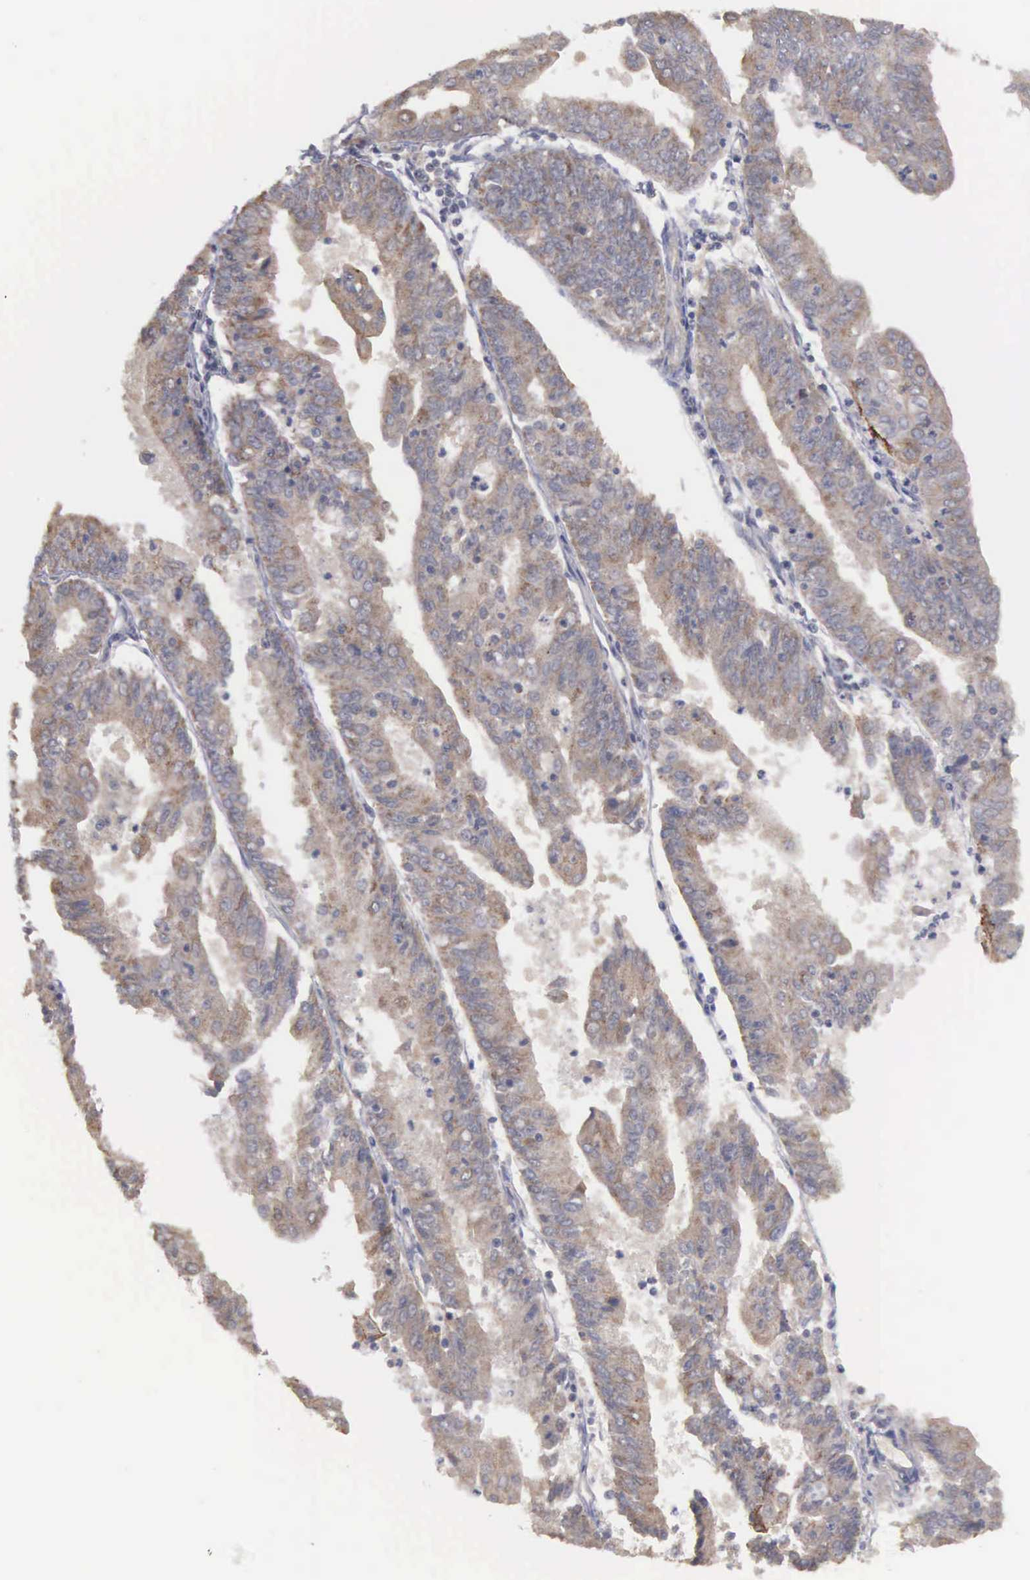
{"staining": {"intensity": "moderate", "quantity": ">75%", "location": "cytoplasmic/membranous"}, "tissue": "endometrial cancer", "cell_type": "Tumor cells", "image_type": "cancer", "snomed": [{"axis": "morphology", "description": "Adenocarcinoma, NOS"}, {"axis": "topography", "description": "Endometrium"}], "caption": "Immunohistochemical staining of human endometrial cancer exhibits moderate cytoplasmic/membranous protein staining in about >75% of tumor cells.", "gene": "AMN", "patient": {"sex": "female", "age": 79}}